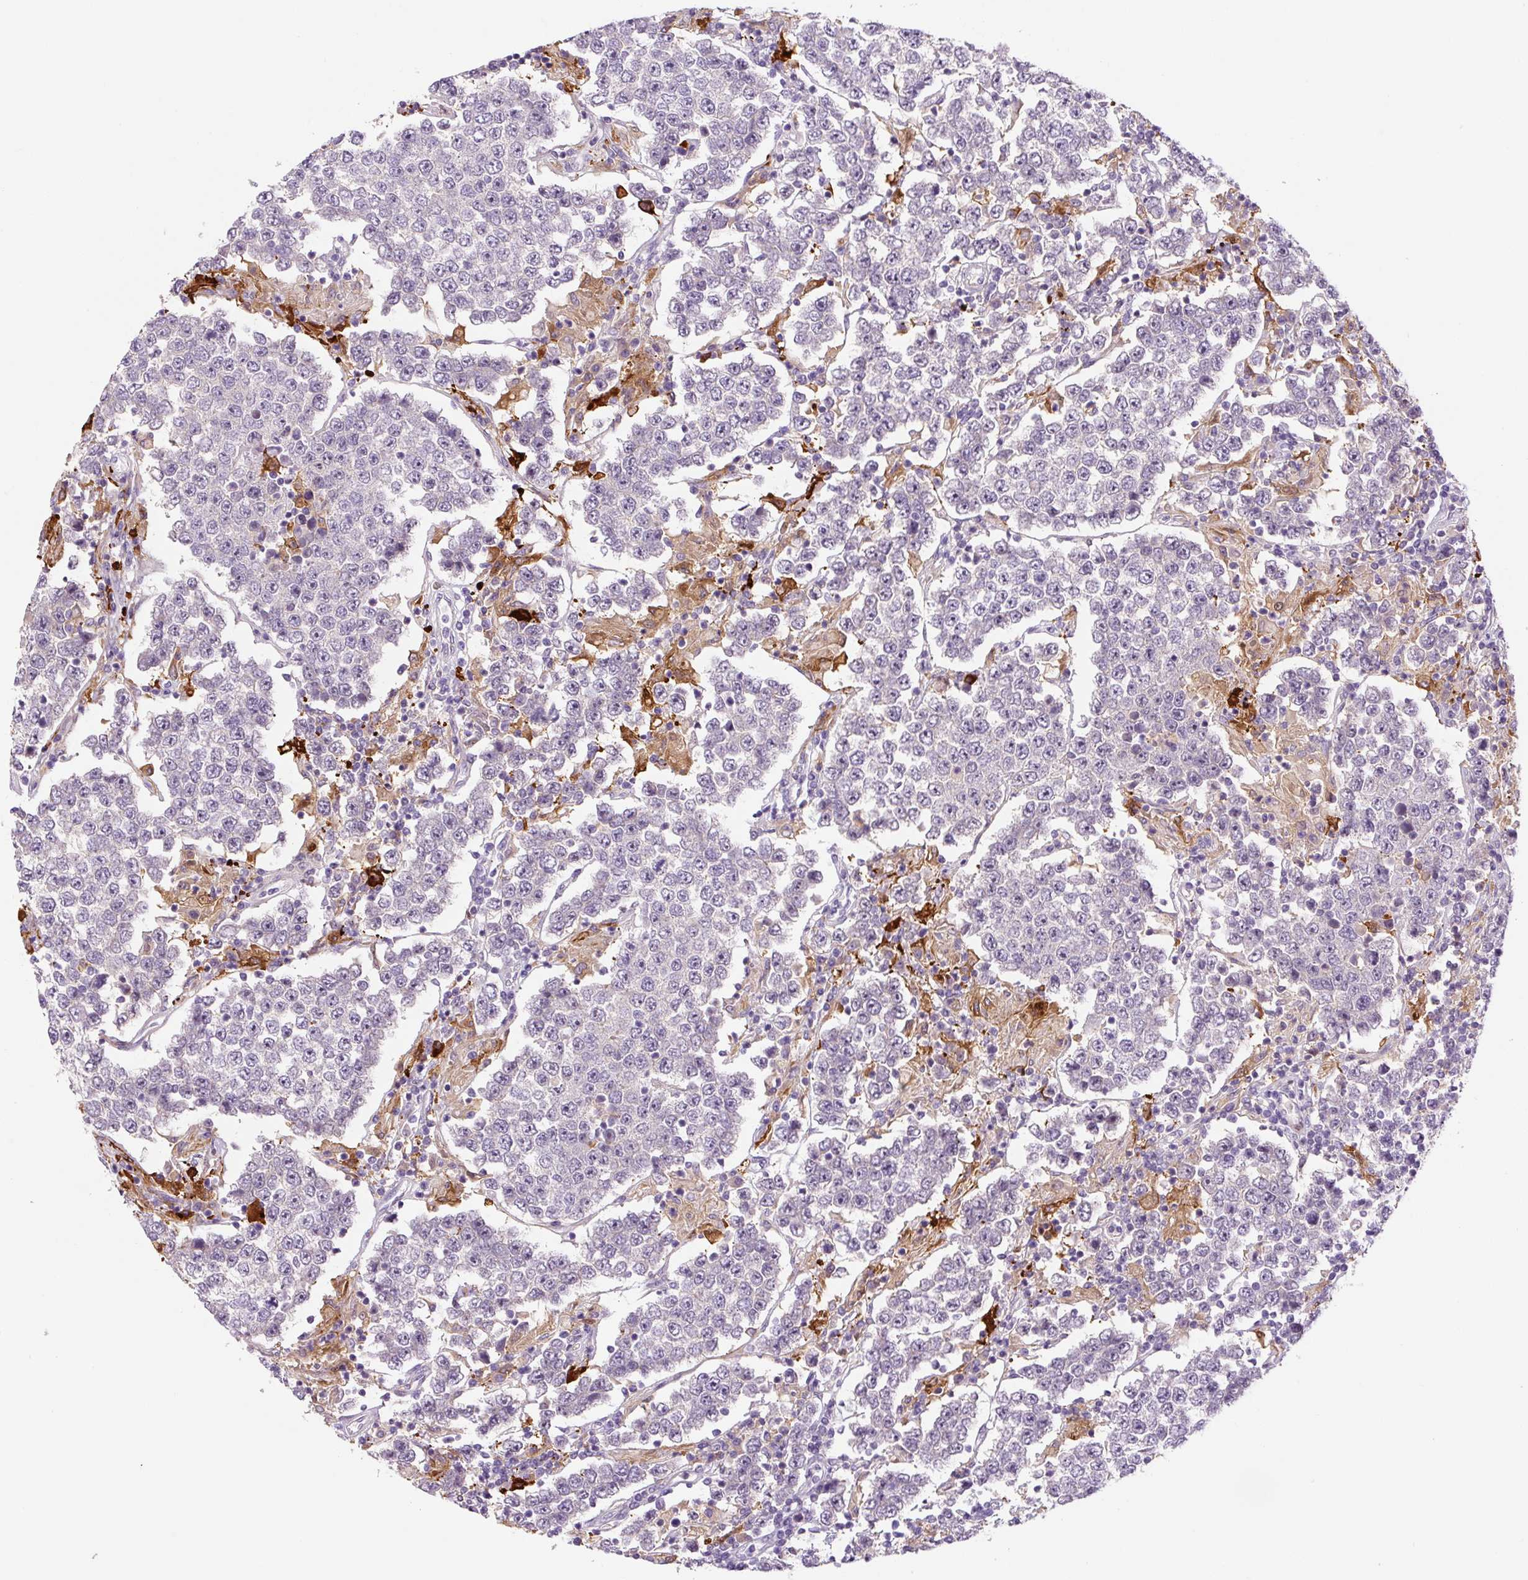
{"staining": {"intensity": "negative", "quantity": "none", "location": "none"}, "tissue": "testis cancer", "cell_type": "Tumor cells", "image_type": "cancer", "snomed": [{"axis": "morphology", "description": "Normal tissue, NOS"}, {"axis": "morphology", "description": "Urothelial carcinoma, High grade"}, {"axis": "morphology", "description": "Seminoma, NOS"}, {"axis": "morphology", "description": "Carcinoma, Embryonal, NOS"}, {"axis": "topography", "description": "Urinary bladder"}, {"axis": "topography", "description": "Testis"}], "caption": "Immunohistochemistry (IHC) image of testis cancer (seminoma) stained for a protein (brown), which reveals no staining in tumor cells.", "gene": "FUT10", "patient": {"sex": "male", "age": 41}}